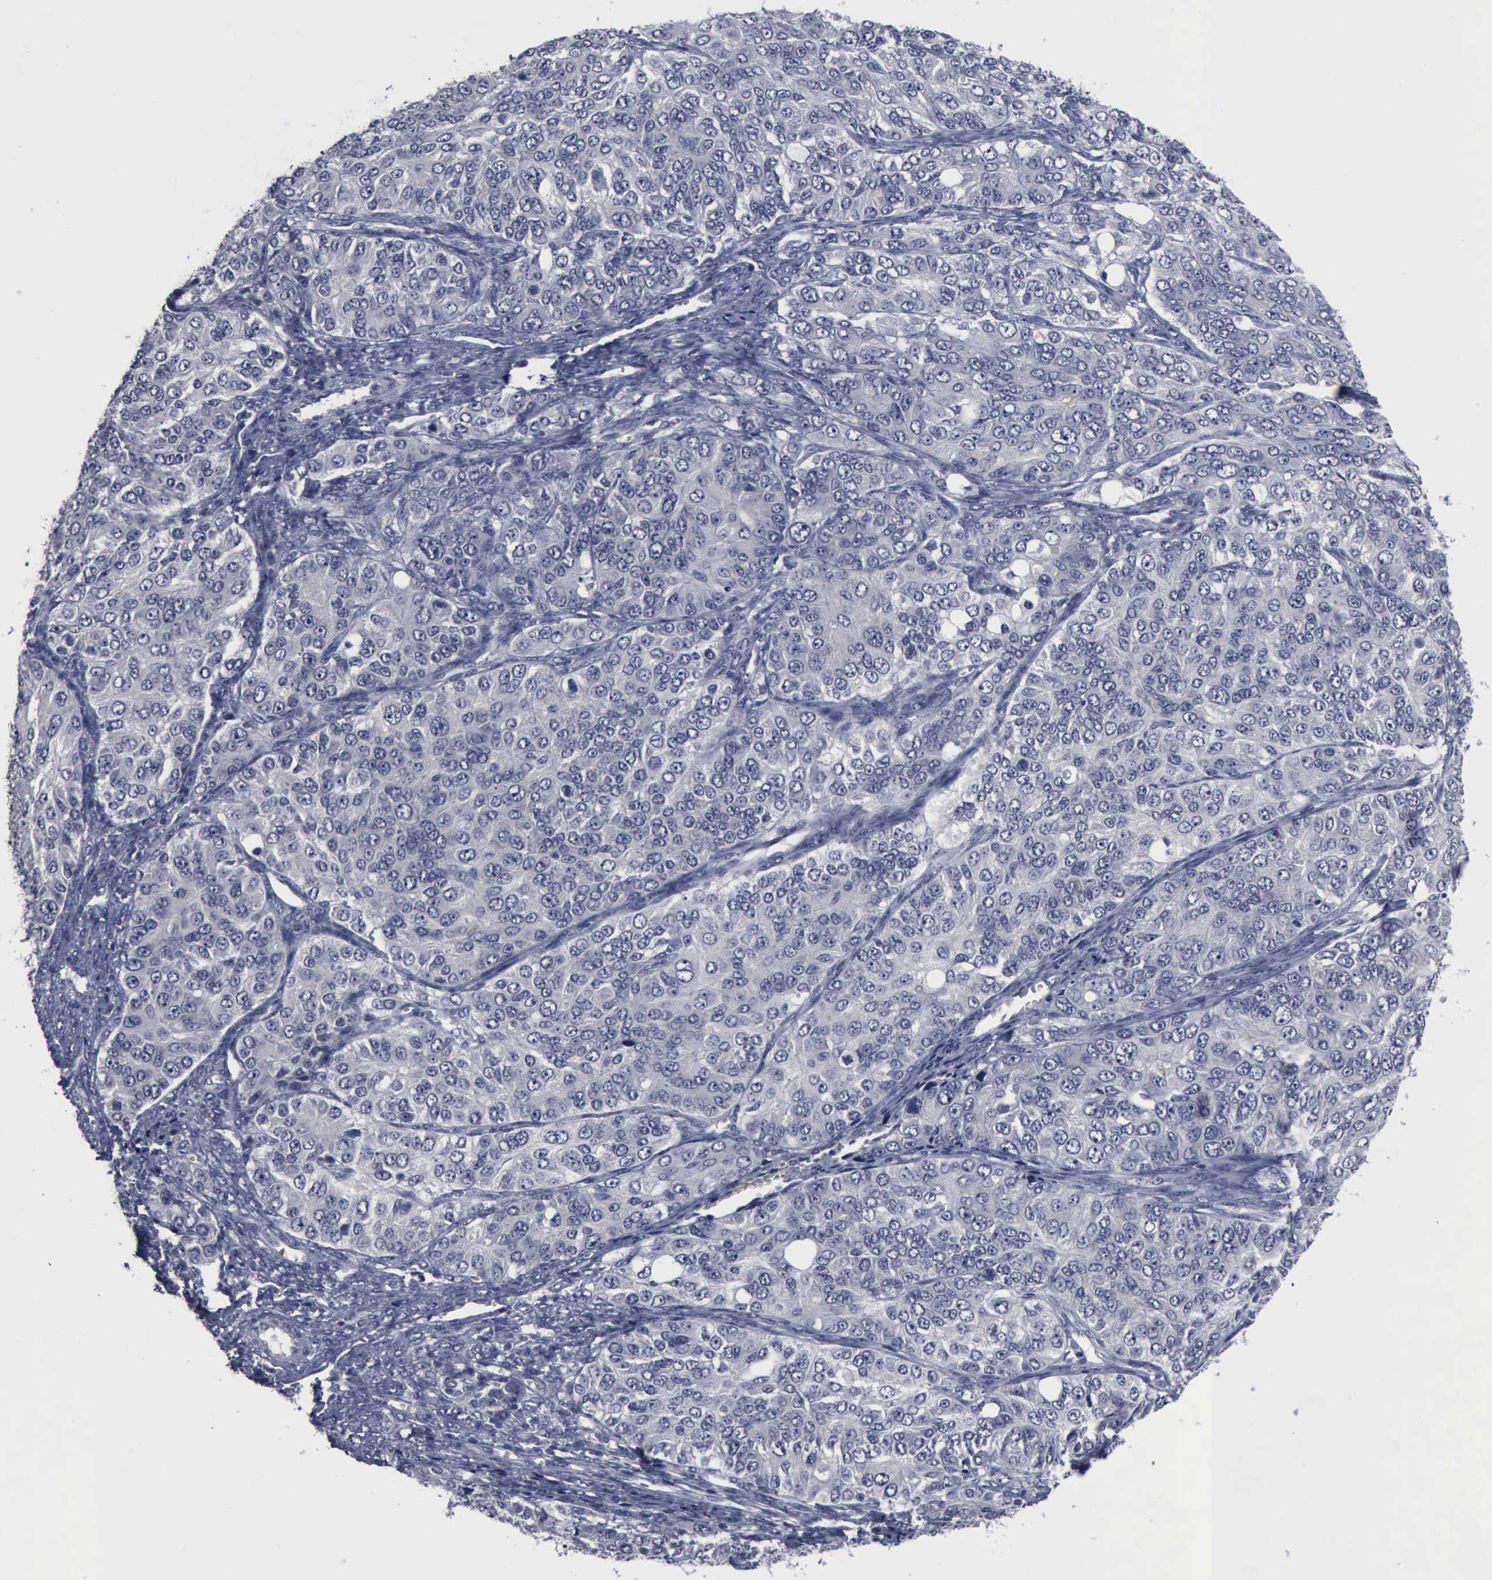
{"staining": {"intensity": "negative", "quantity": "none", "location": "none"}, "tissue": "ovarian cancer", "cell_type": "Tumor cells", "image_type": "cancer", "snomed": [{"axis": "morphology", "description": "Carcinoma, endometroid"}, {"axis": "topography", "description": "Ovary"}], "caption": "This is an IHC photomicrograph of endometroid carcinoma (ovarian). There is no staining in tumor cells.", "gene": "MYO18B", "patient": {"sex": "female", "age": 51}}